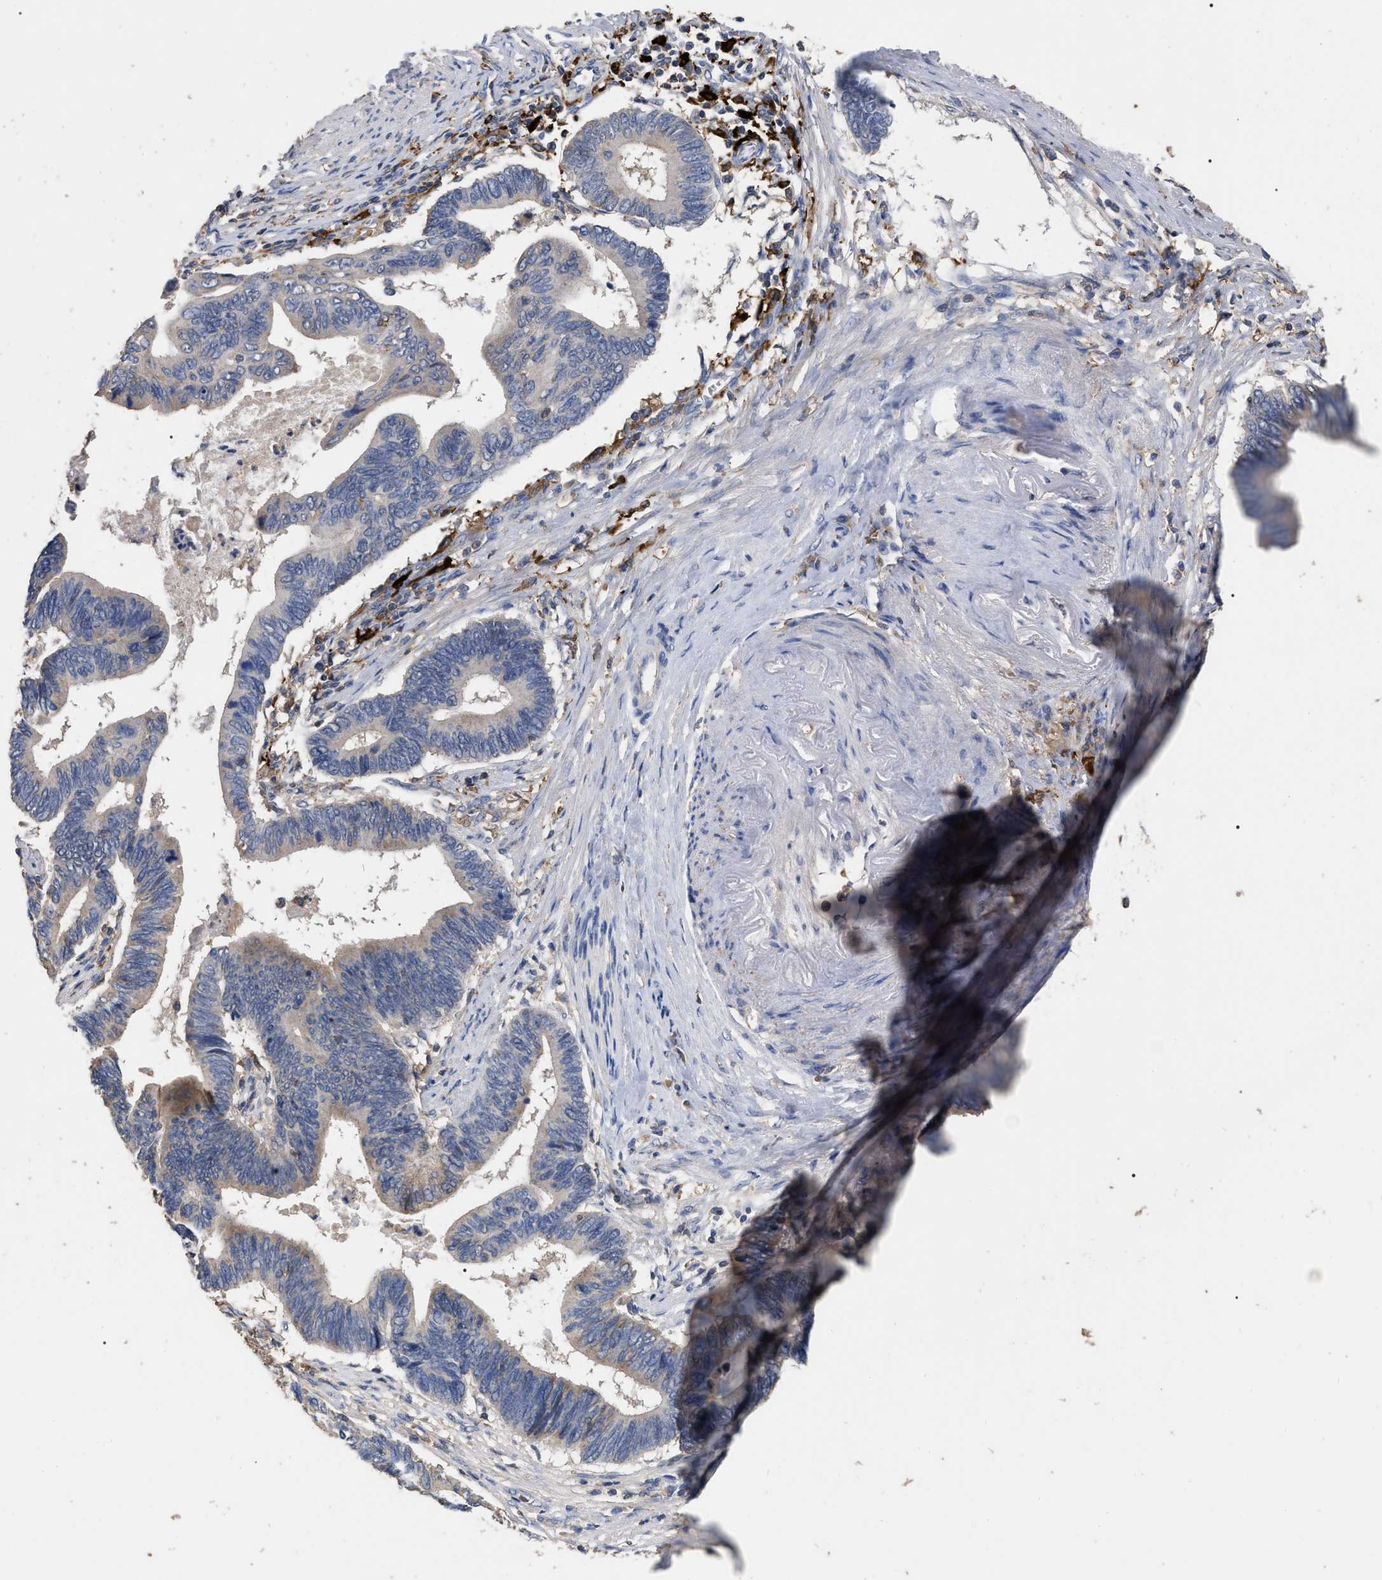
{"staining": {"intensity": "negative", "quantity": "none", "location": "none"}, "tissue": "pancreatic cancer", "cell_type": "Tumor cells", "image_type": "cancer", "snomed": [{"axis": "morphology", "description": "Adenocarcinoma, NOS"}, {"axis": "topography", "description": "Pancreas"}], "caption": "The immunohistochemistry photomicrograph has no significant expression in tumor cells of pancreatic adenocarcinoma tissue.", "gene": "GPR179", "patient": {"sex": "female", "age": 70}}